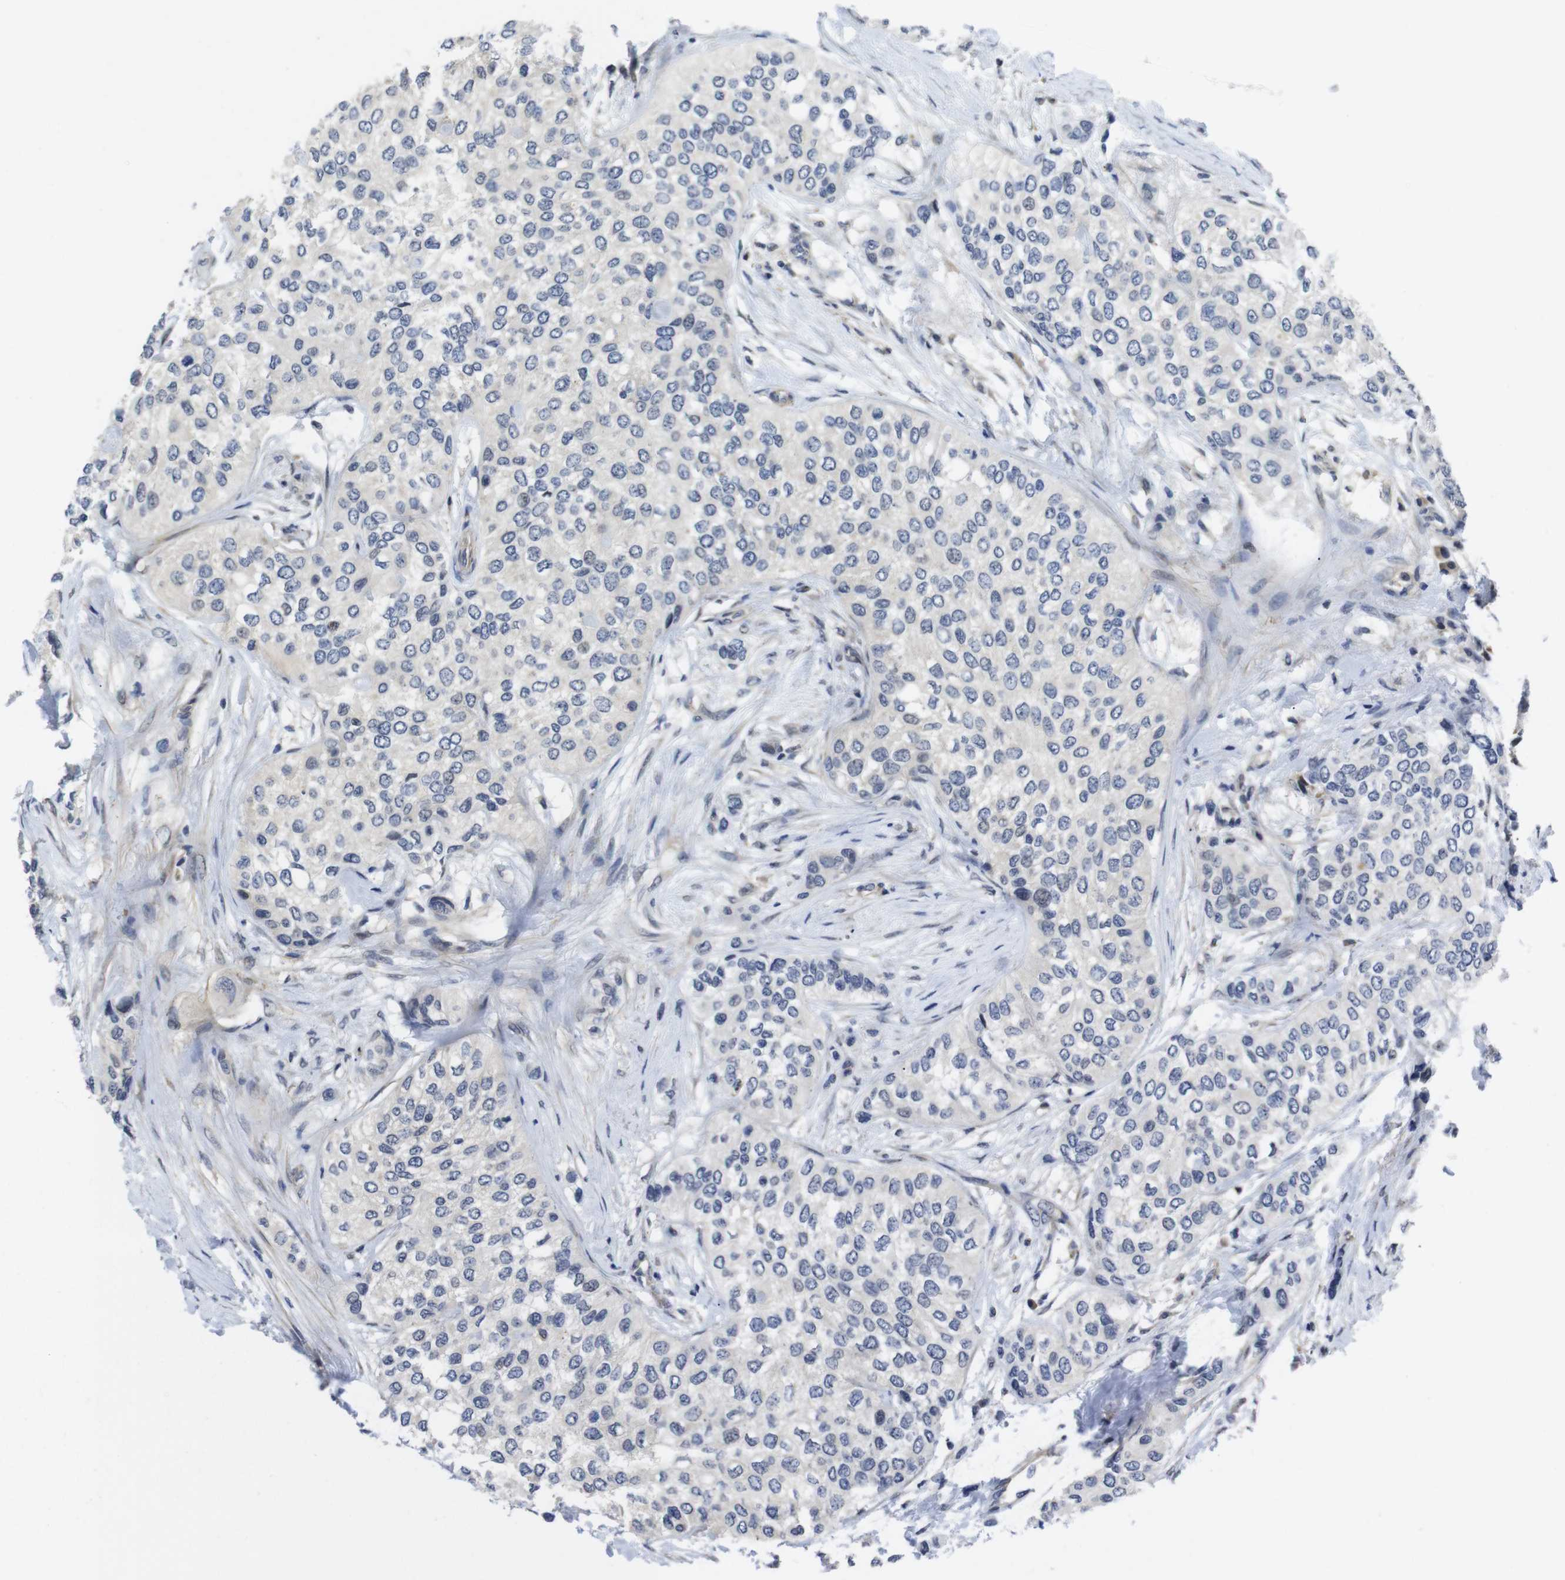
{"staining": {"intensity": "negative", "quantity": "none", "location": "none"}, "tissue": "urothelial cancer", "cell_type": "Tumor cells", "image_type": "cancer", "snomed": [{"axis": "morphology", "description": "Urothelial carcinoma, High grade"}, {"axis": "topography", "description": "Urinary bladder"}], "caption": "This photomicrograph is of urothelial cancer stained with immunohistochemistry (IHC) to label a protein in brown with the nuclei are counter-stained blue. There is no expression in tumor cells.", "gene": "FNTA", "patient": {"sex": "female", "age": 56}}